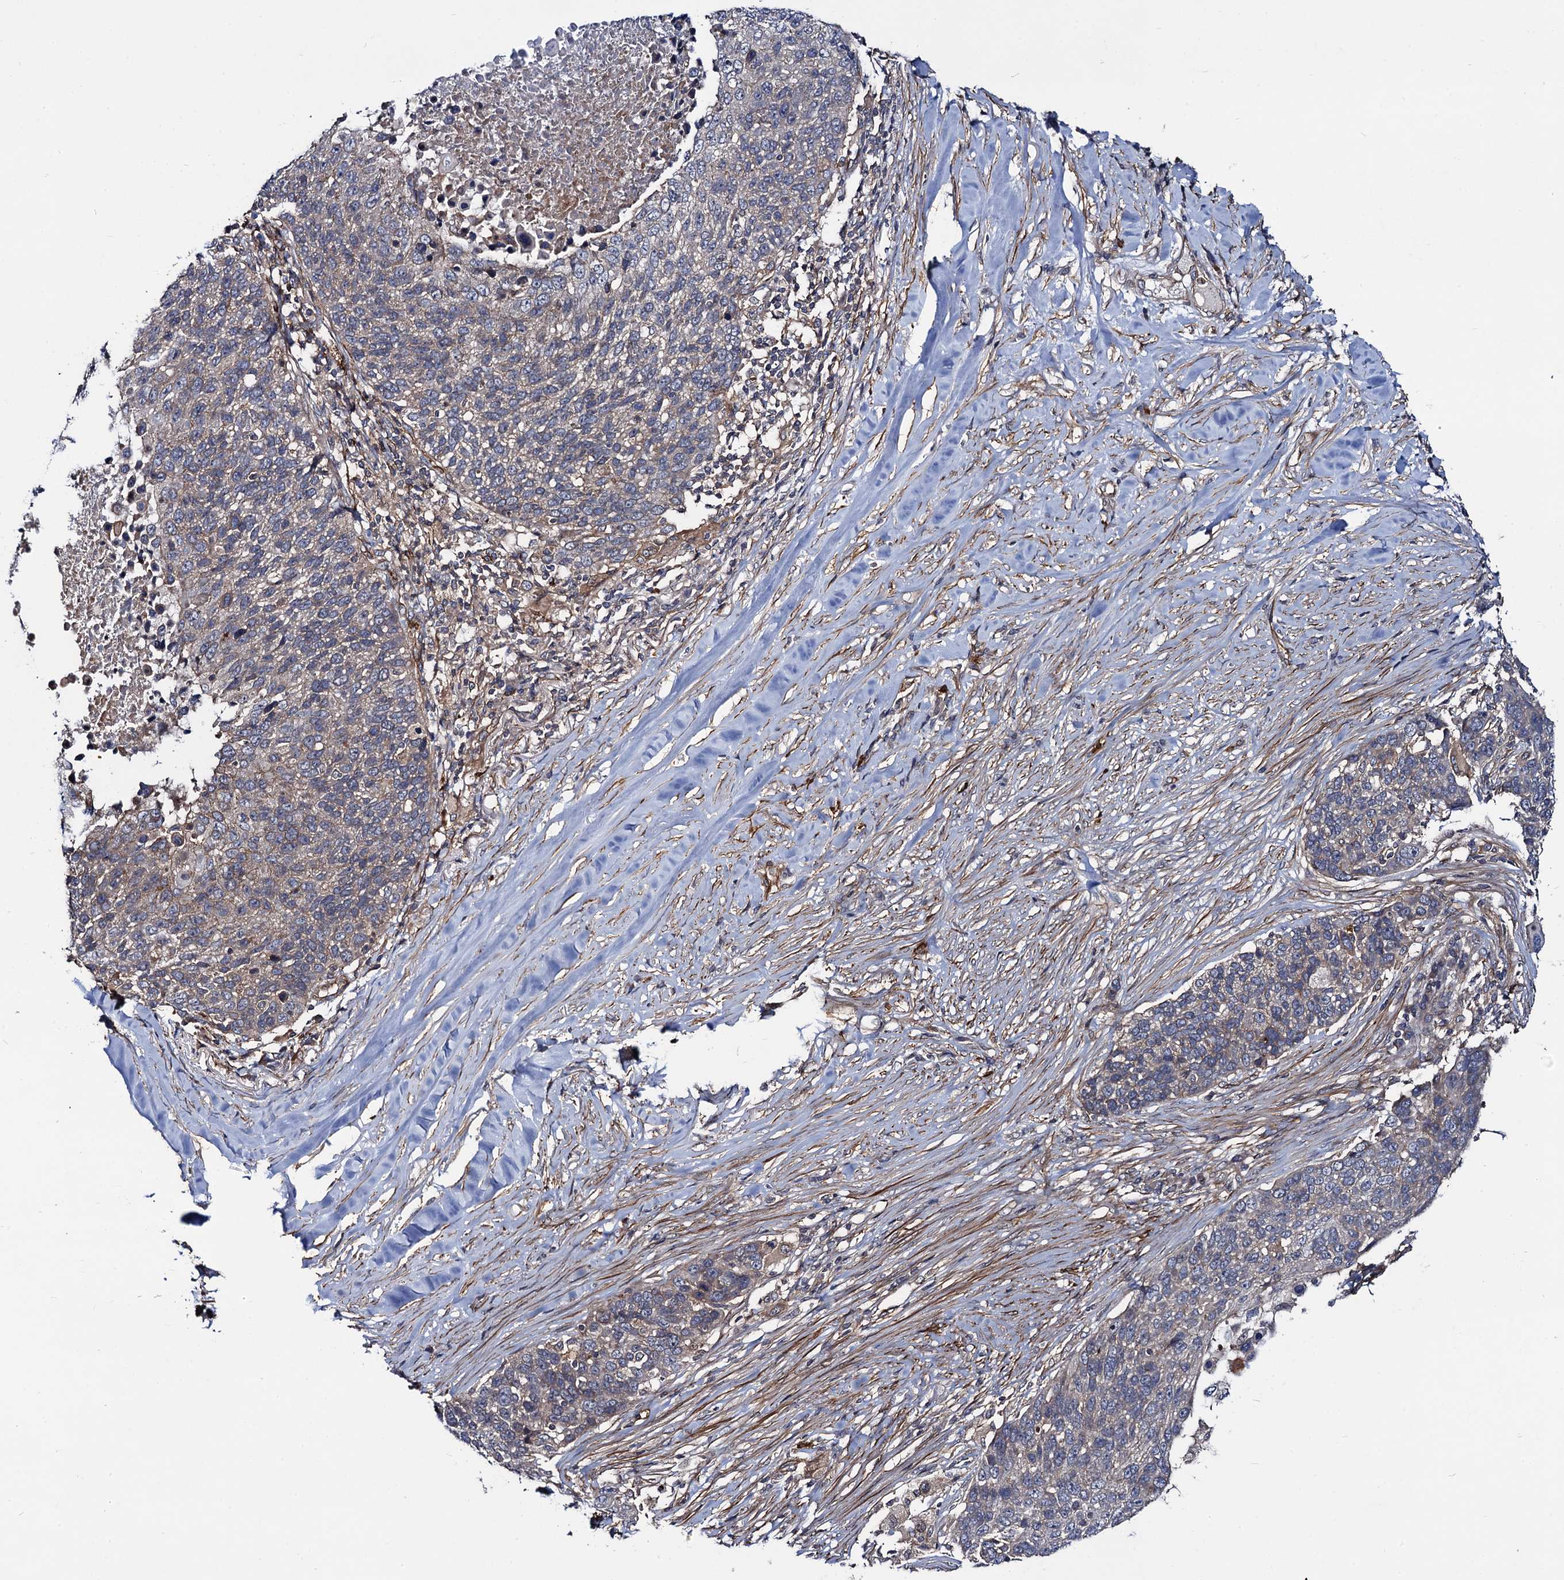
{"staining": {"intensity": "negative", "quantity": "none", "location": "none"}, "tissue": "lung cancer", "cell_type": "Tumor cells", "image_type": "cancer", "snomed": [{"axis": "morphology", "description": "Normal tissue, NOS"}, {"axis": "morphology", "description": "Squamous cell carcinoma, NOS"}, {"axis": "topography", "description": "Lymph node"}, {"axis": "topography", "description": "Lung"}], "caption": "A micrograph of lung cancer stained for a protein shows no brown staining in tumor cells.", "gene": "KXD1", "patient": {"sex": "male", "age": 66}}